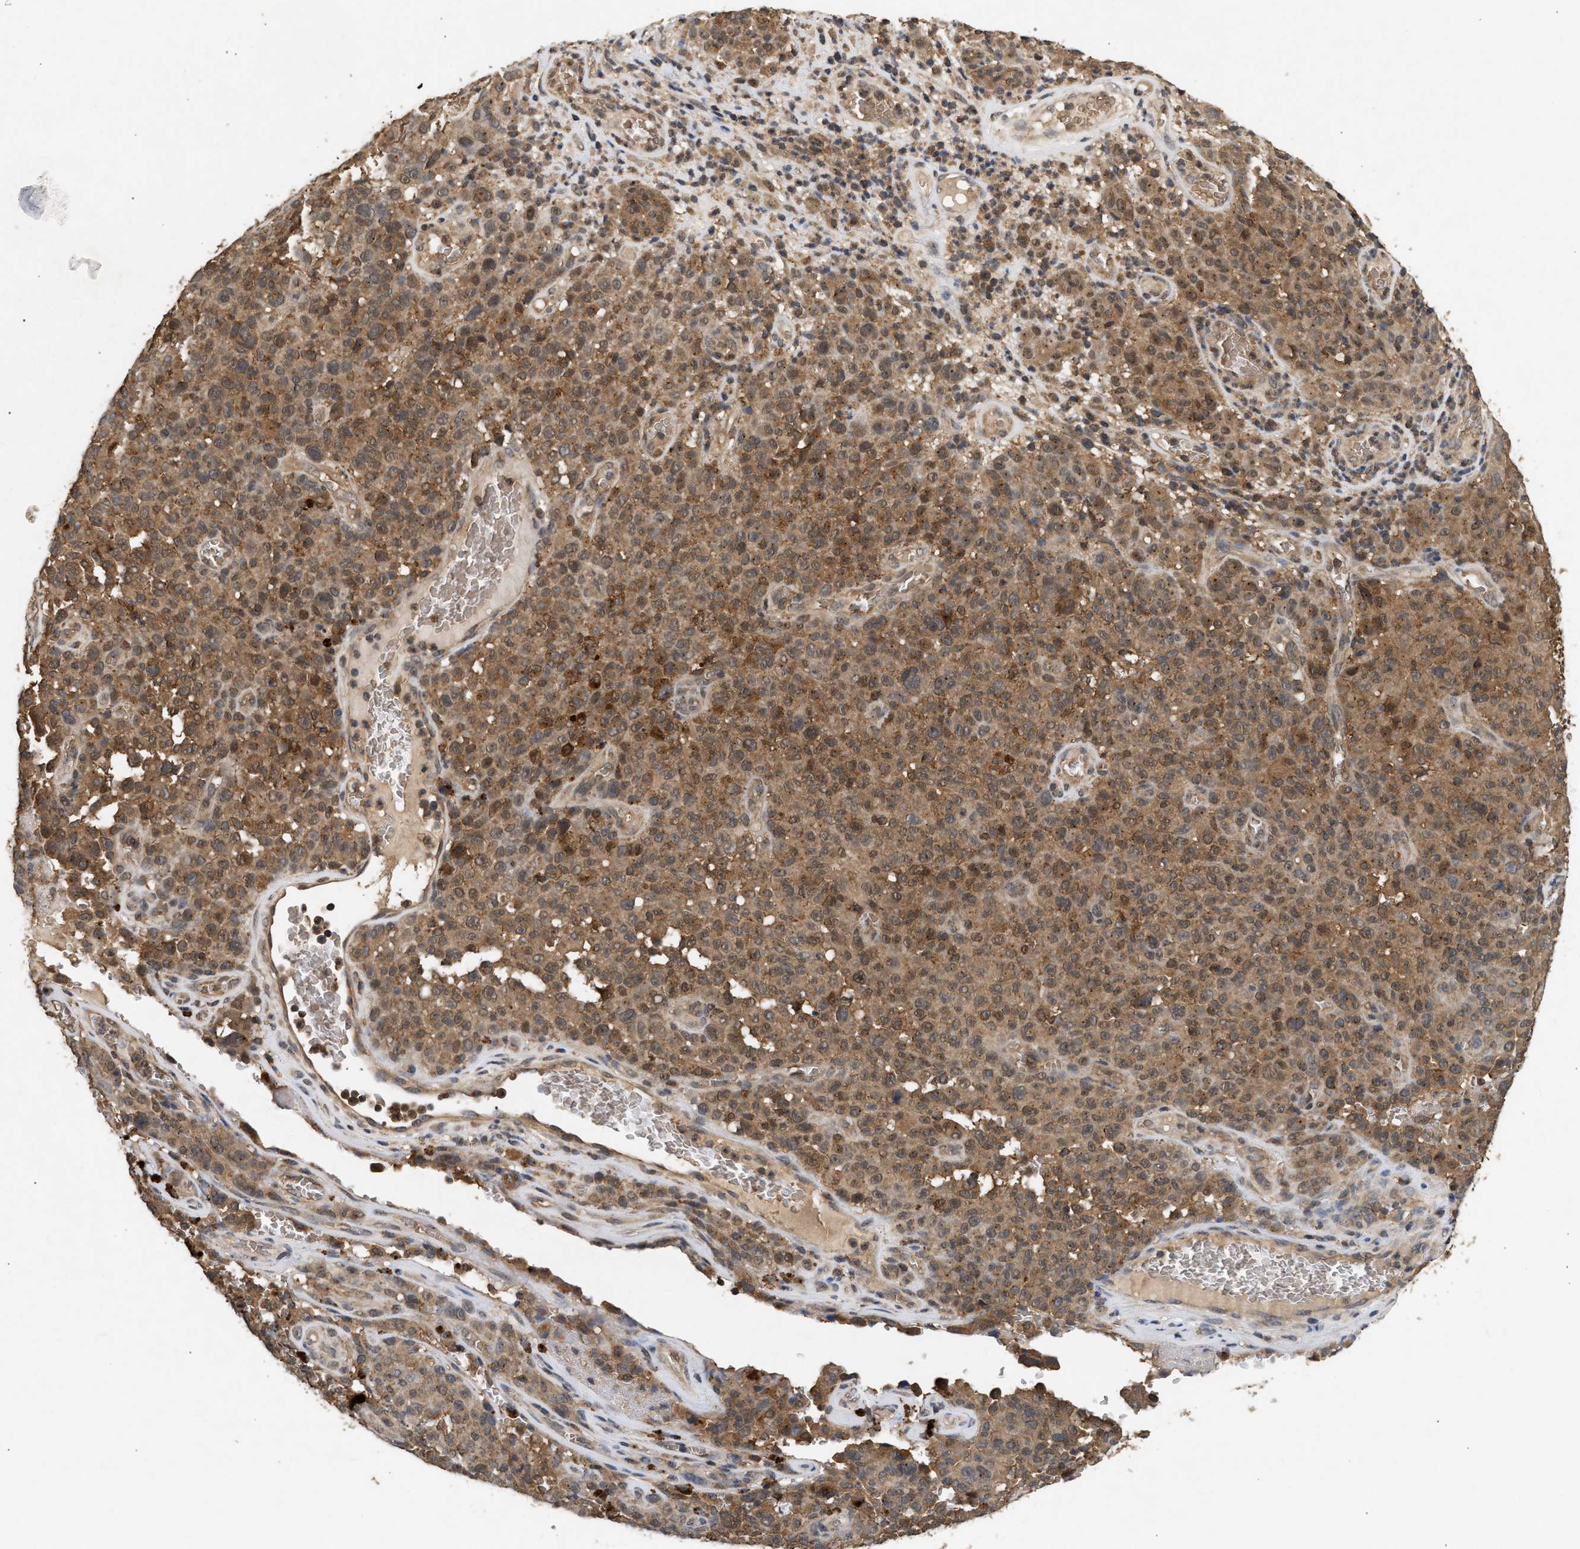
{"staining": {"intensity": "moderate", "quantity": ">75%", "location": "cytoplasmic/membranous,nuclear"}, "tissue": "melanoma", "cell_type": "Tumor cells", "image_type": "cancer", "snomed": [{"axis": "morphology", "description": "Malignant melanoma, NOS"}, {"axis": "topography", "description": "Skin"}], "caption": "Moderate cytoplasmic/membranous and nuclear expression is present in approximately >75% of tumor cells in malignant melanoma.", "gene": "FITM1", "patient": {"sex": "female", "age": 82}}